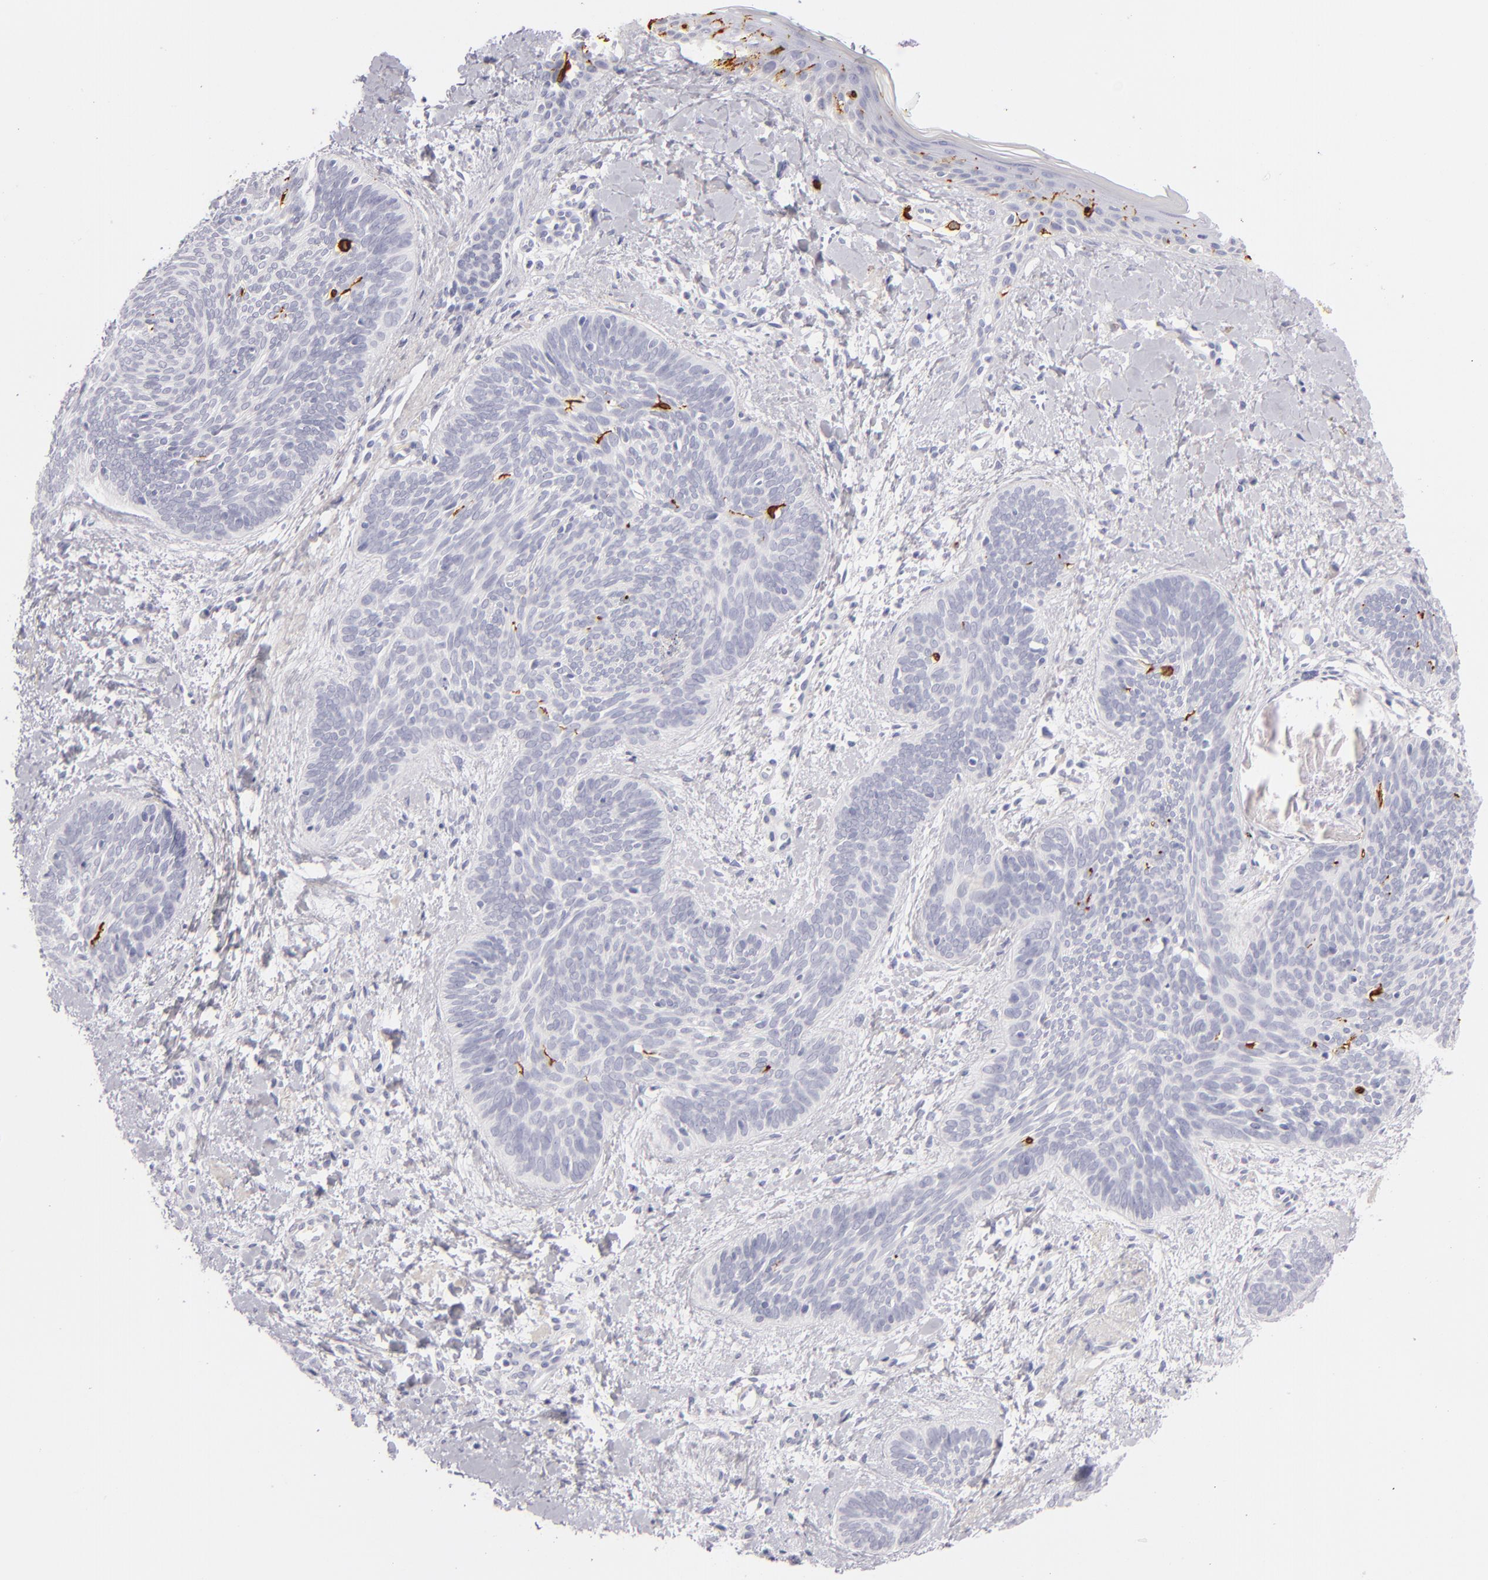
{"staining": {"intensity": "negative", "quantity": "none", "location": "none"}, "tissue": "skin cancer", "cell_type": "Tumor cells", "image_type": "cancer", "snomed": [{"axis": "morphology", "description": "Basal cell carcinoma"}, {"axis": "topography", "description": "Skin"}], "caption": "Immunohistochemistry of human skin cancer displays no staining in tumor cells.", "gene": "CD207", "patient": {"sex": "female", "age": 81}}